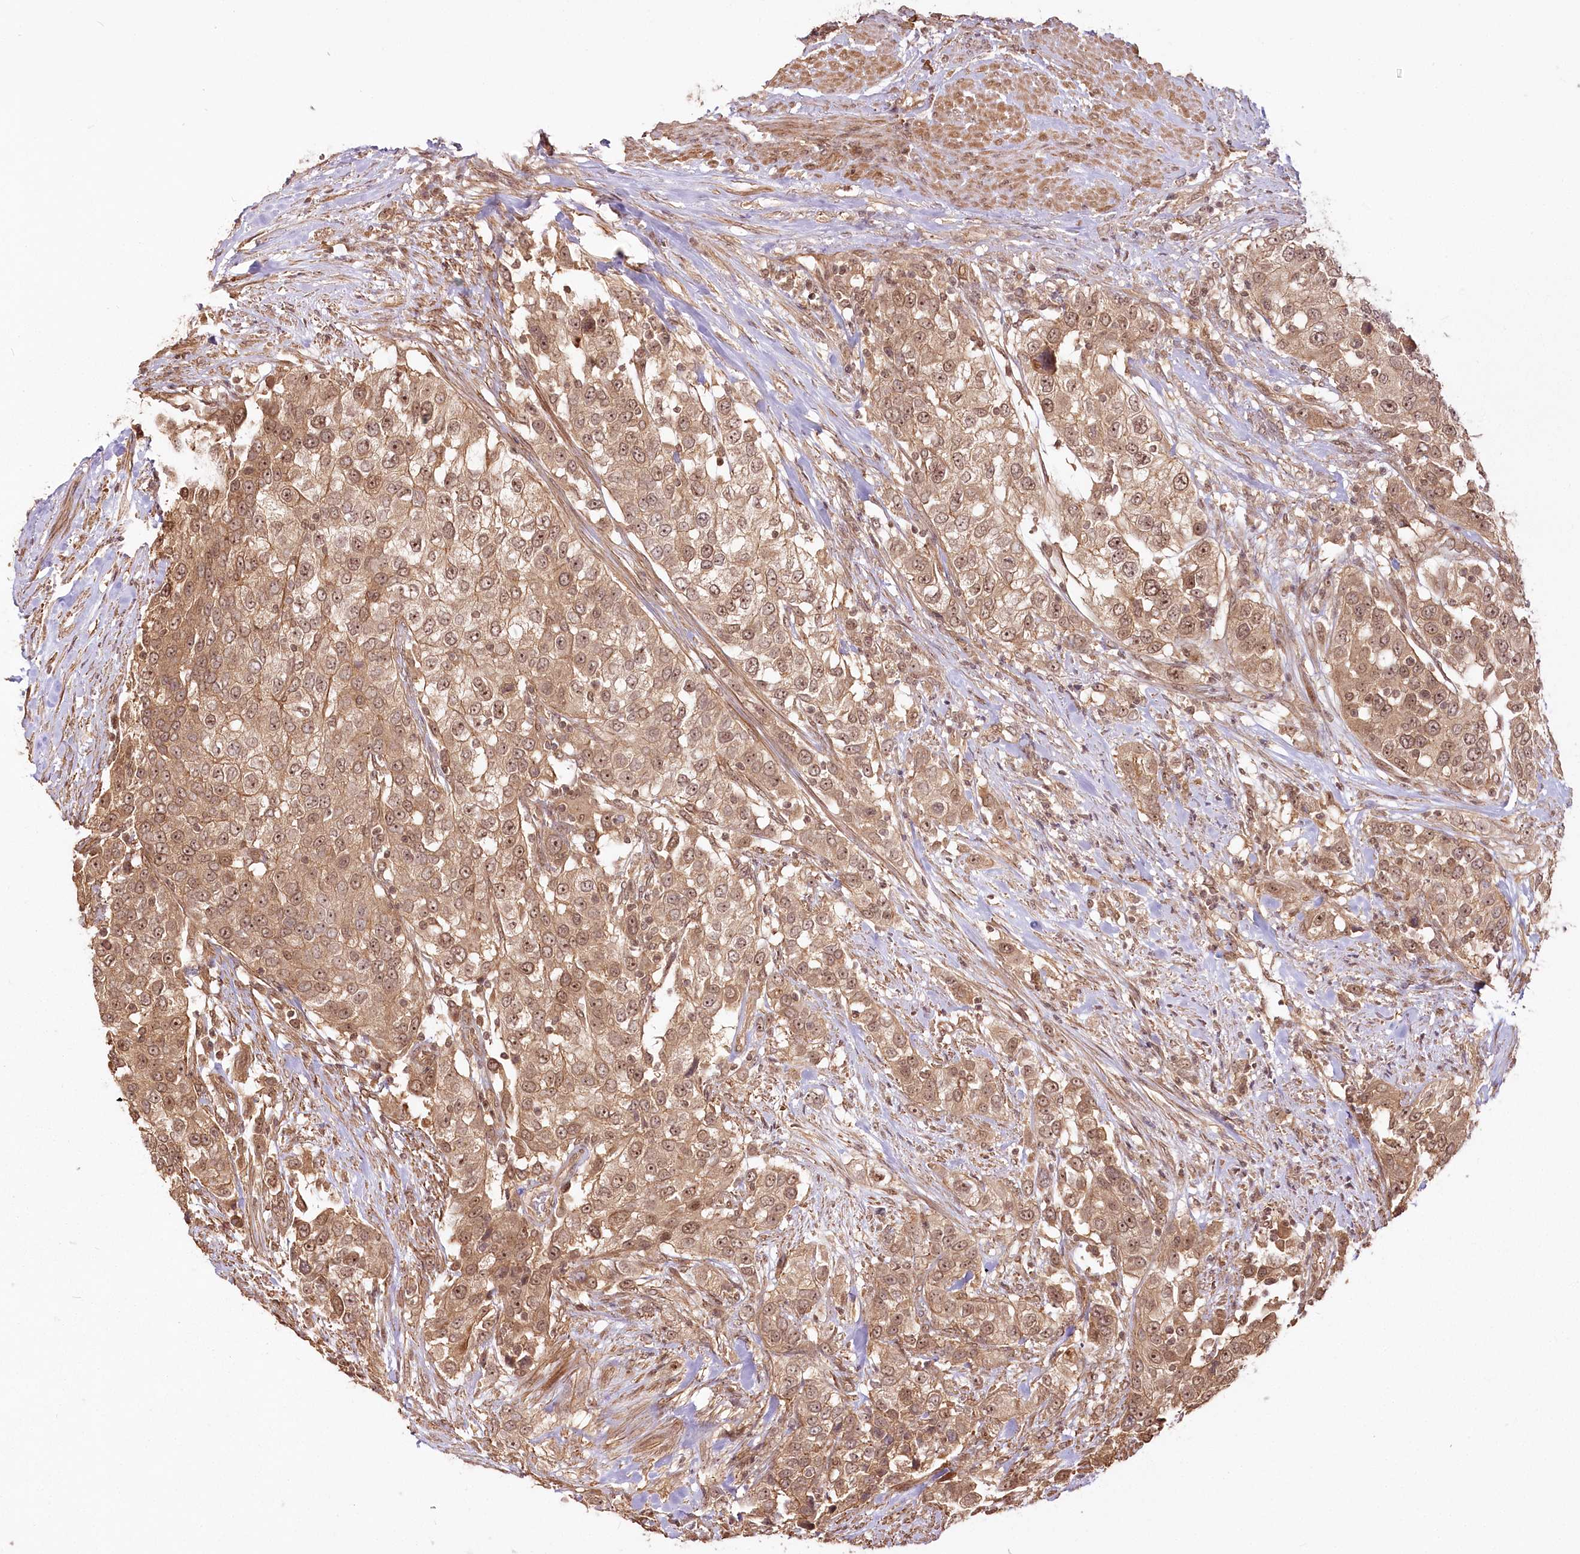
{"staining": {"intensity": "moderate", "quantity": ">75%", "location": "cytoplasmic/membranous,nuclear"}, "tissue": "urothelial cancer", "cell_type": "Tumor cells", "image_type": "cancer", "snomed": [{"axis": "morphology", "description": "Urothelial carcinoma, High grade"}, {"axis": "topography", "description": "Urinary bladder"}], "caption": "This image demonstrates IHC staining of urothelial carcinoma (high-grade), with medium moderate cytoplasmic/membranous and nuclear expression in about >75% of tumor cells.", "gene": "R3HDM2", "patient": {"sex": "female", "age": 80}}